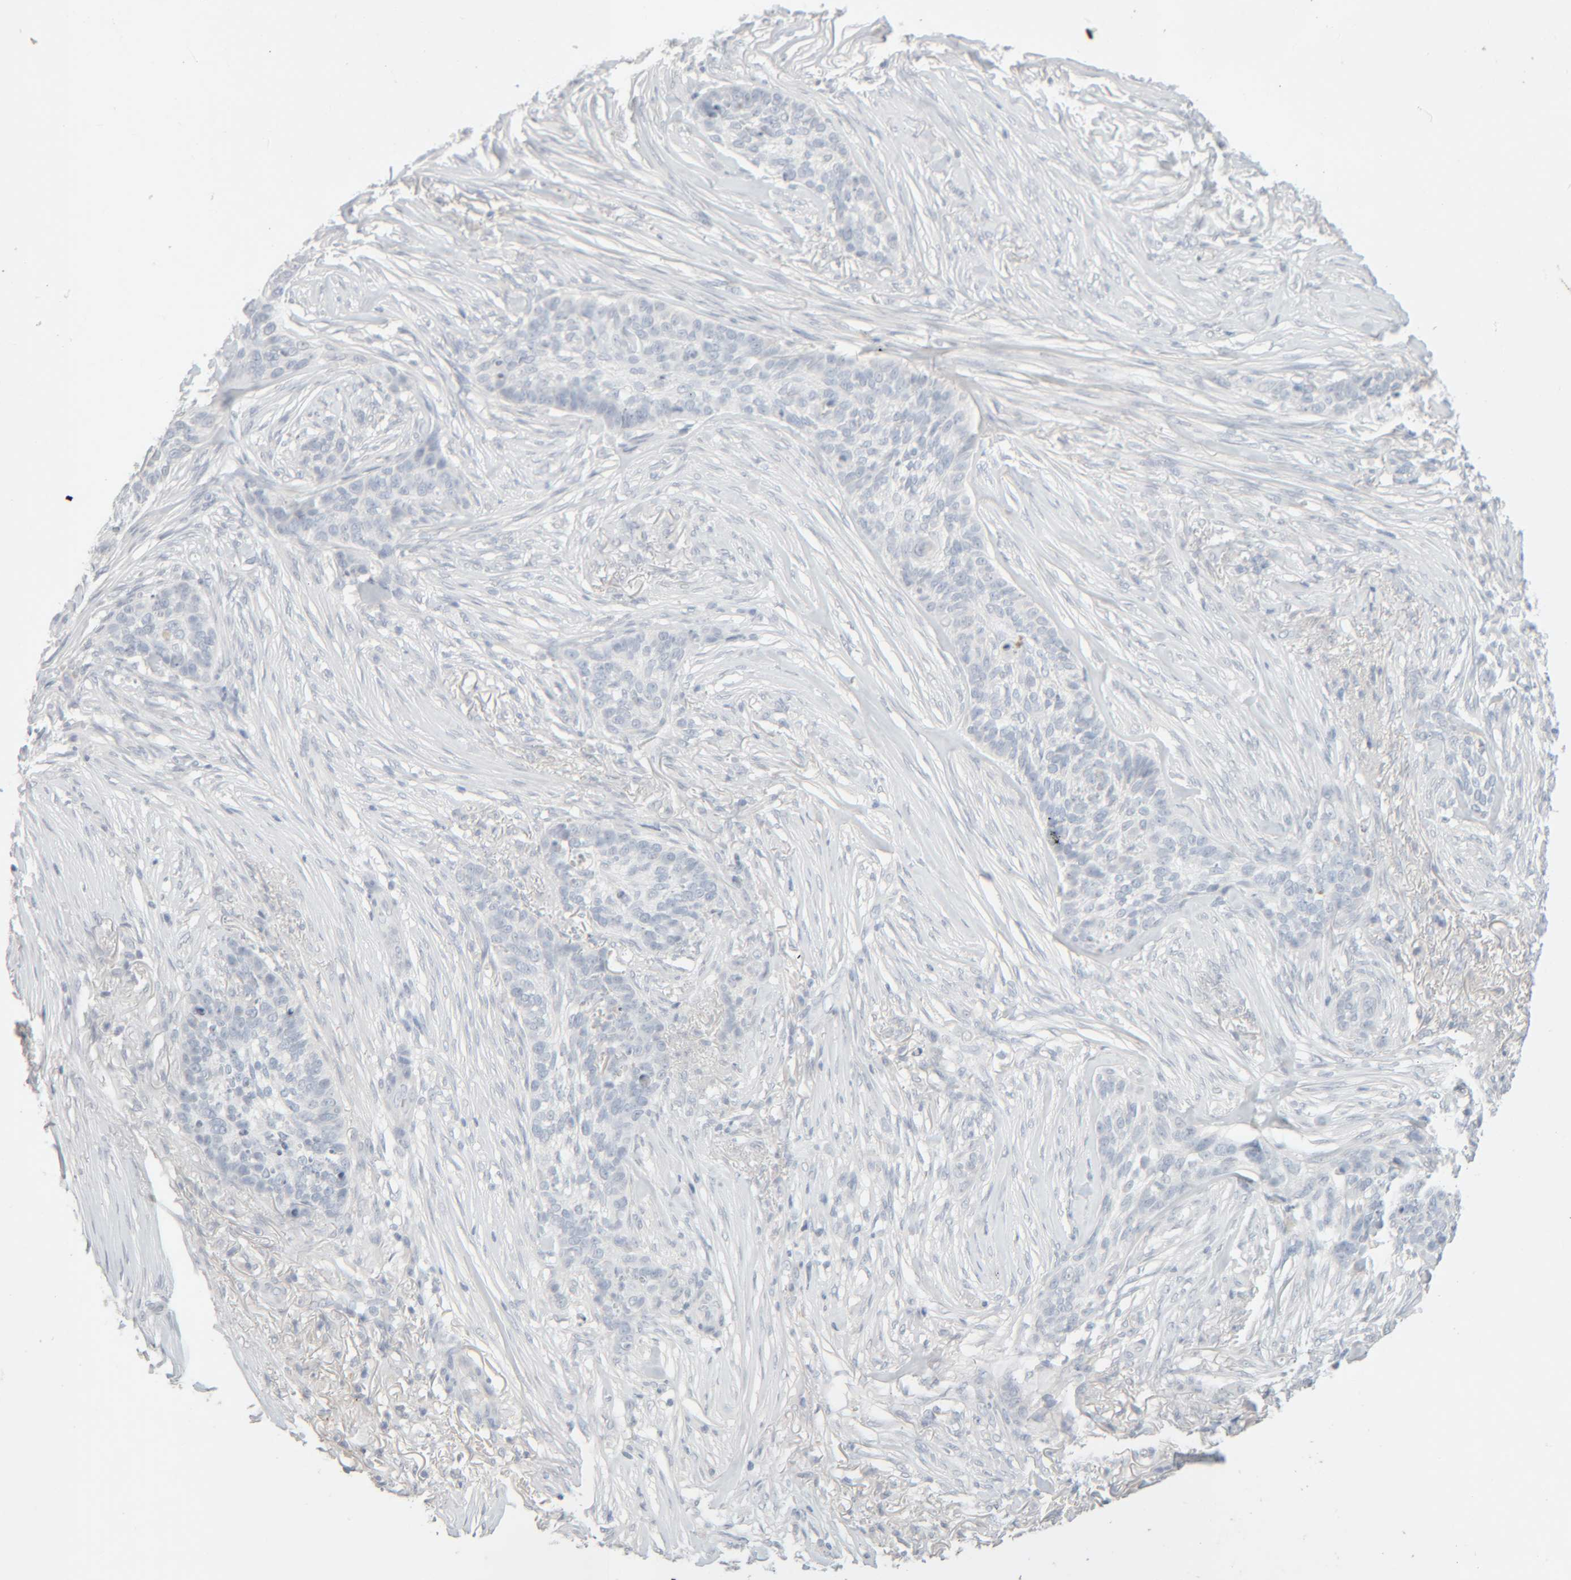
{"staining": {"intensity": "negative", "quantity": "none", "location": "none"}, "tissue": "skin cancer", "cell_type": "Tumor cells", "image_type": "cancer", "snomed": [{"axis": "morphology", "description": "Basal cell carcinoma"}, {"axis": "topography", "description": "Skin"}], "caption": "An IHC micrograph of basal cell carcinoma (skin) is shown. There is no staining in tumor cells of basal cell carcinoma (skin). The staining is performed using DAB (3,3'-diaminobenzidine) brown chromogen with nuclei counter-stained in using hematoxylin.", "gene": "RIDA", "patient": {"sex": "male", "age": 85}}